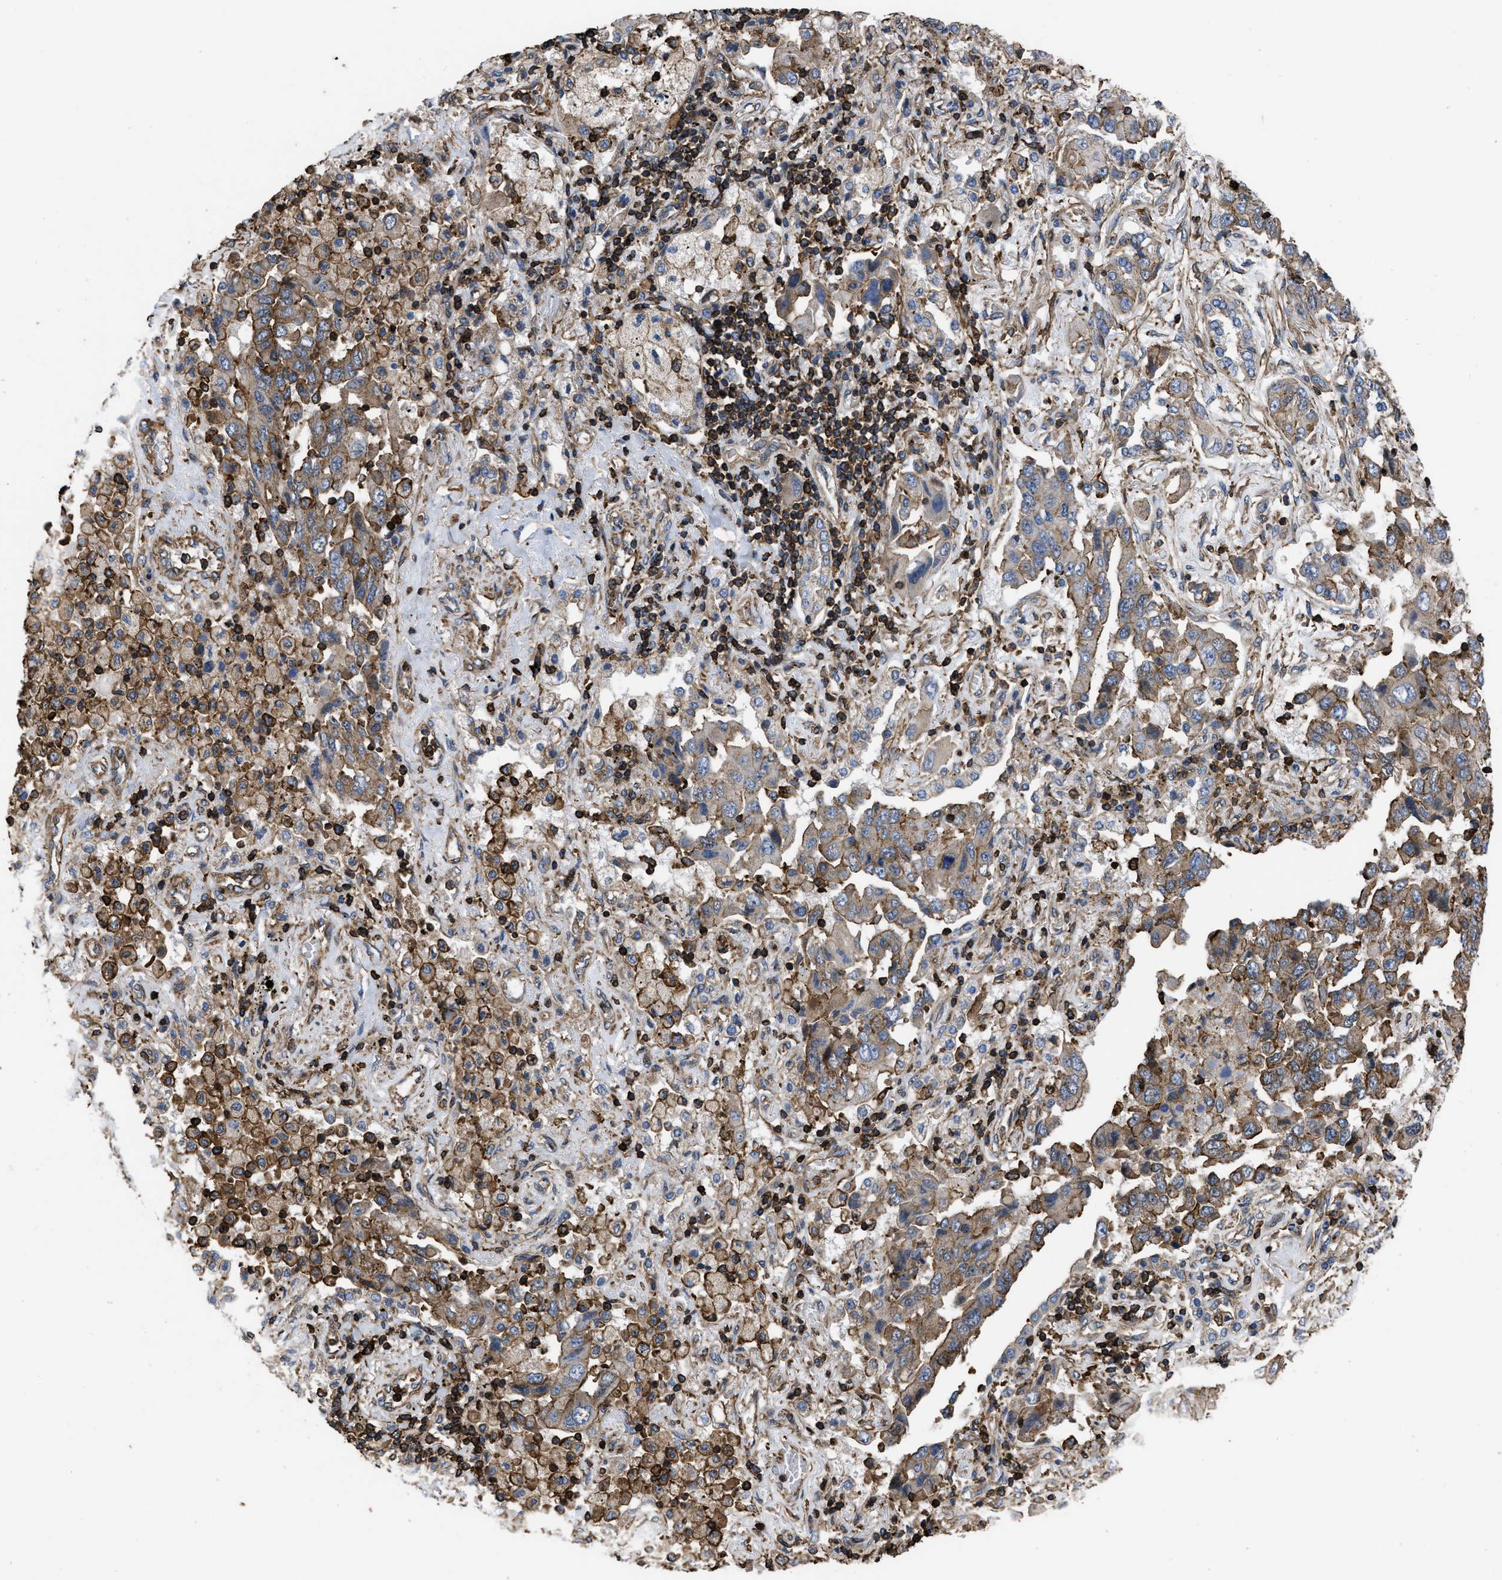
{"staining": {"intensity": "weak", "quantity": ">75%", "location": "cytoplasmic/membranous"}, "tissue": "lung cancer", "cell_type": "Tumor cells", "image_type": "cancer", "snomed": [{"axis": "morphology", "description": "Adenocarcinoma, NOS"}, {"axis": "topography", "description": "Lung"}], "caption": "Weak cytoplasmic/membranous expression is present in approximately >75% of tumor cells in lung adenocarcinoma. Ihc stains the protein in brown and the nuclei are stained blue.", "gene": "SCUBE2", "patient": {"sex": "female", "age": 65}}